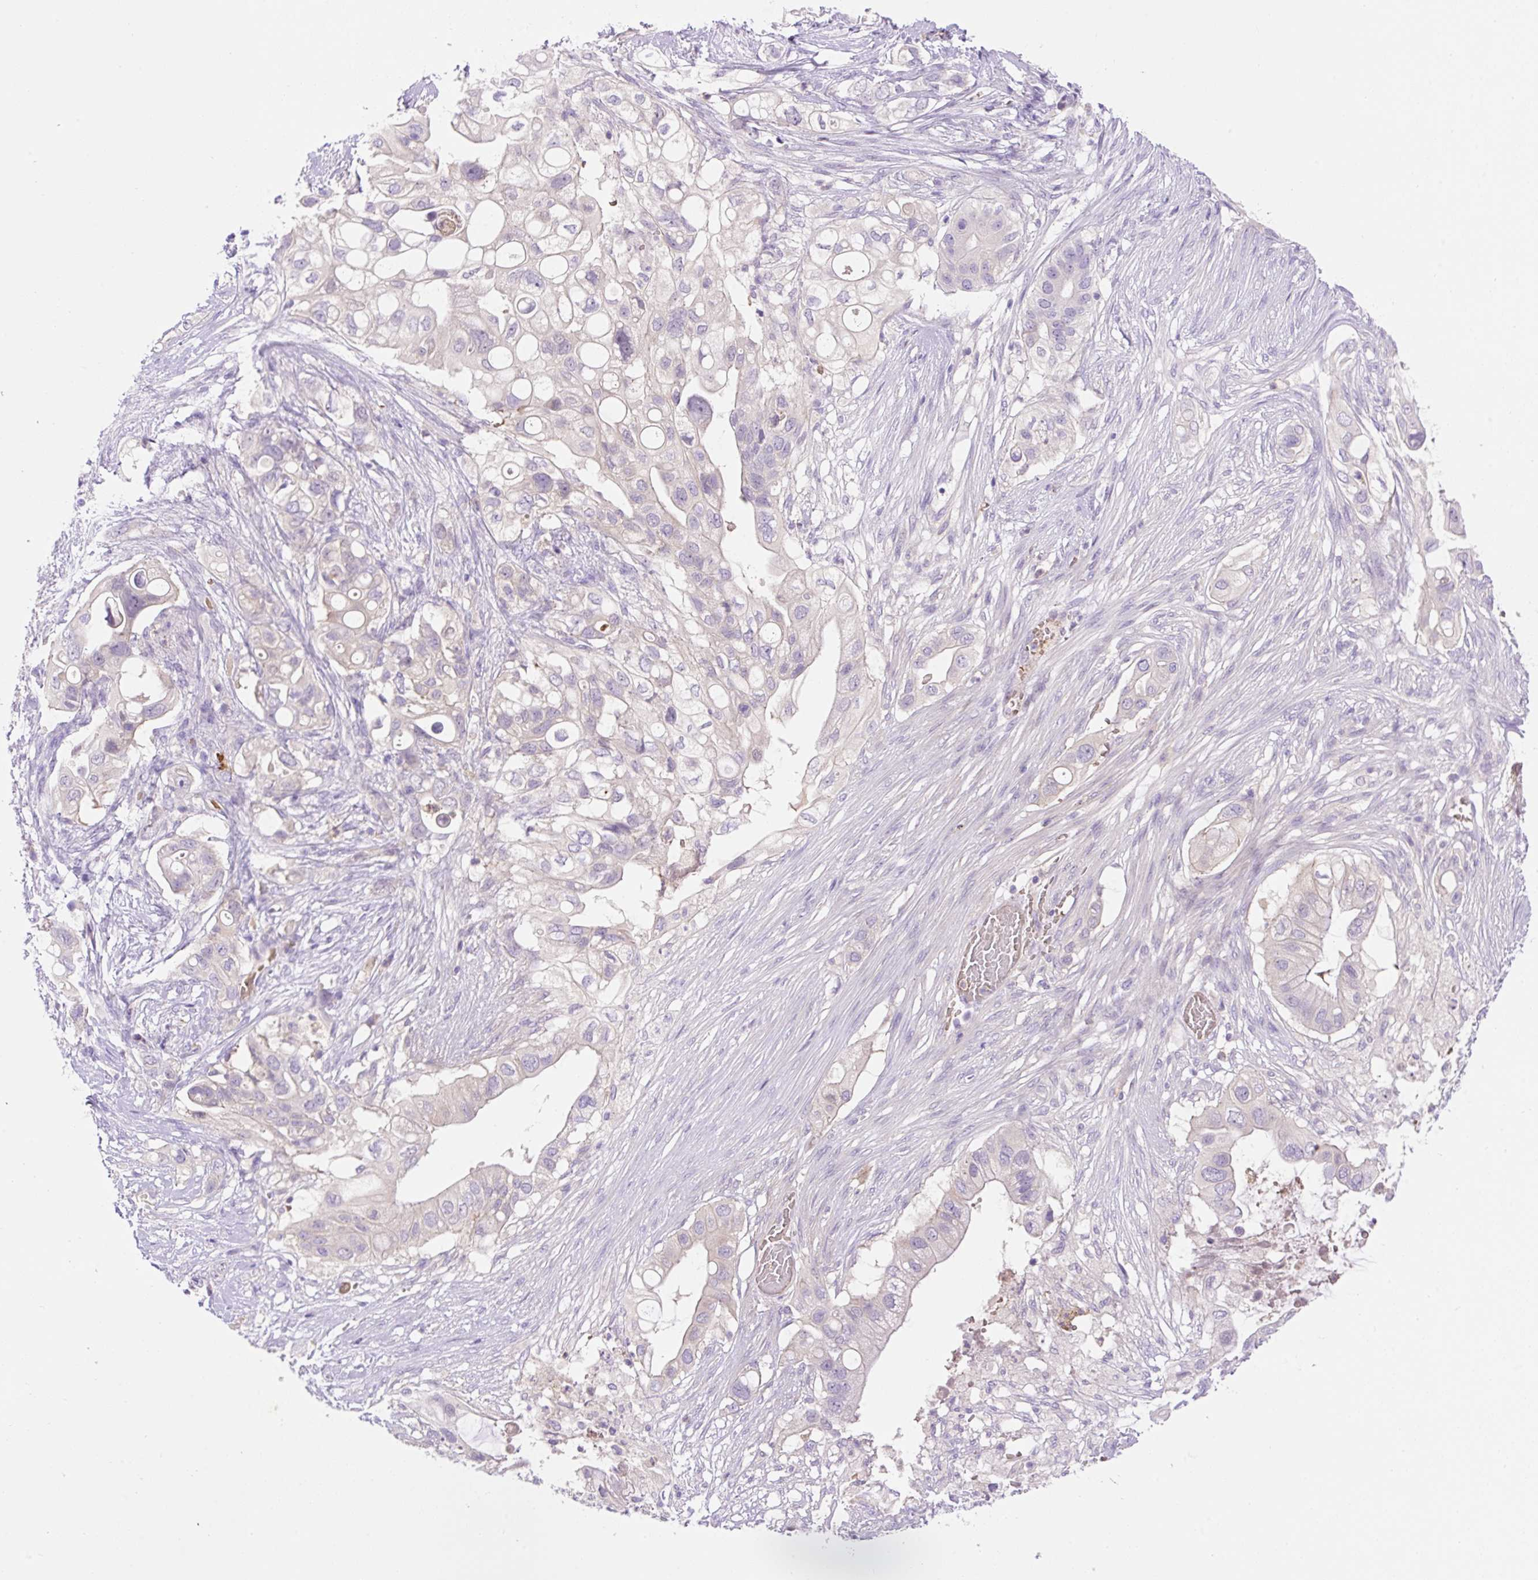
{"staining": {"intensity": "negative", "quantity": "none", "location": "none"}, "tissue": "pancreatic cancer", "cell_type": "Tumor cells", "image_type": "cancer", "snomed": [{"axis": "morphology", "description": "Adenocarcinoma, NOS"}, {"axis": "topography", "description": "Pancreas"}], "caption": "A high-resolution histopathology image shows immunohistochemistry staining of pancreatic adenocarcinoma, which displays no significant expression in tumor cells.", "gene": "LHFPL5", "patient": {"sex": "female", "age": 72}}